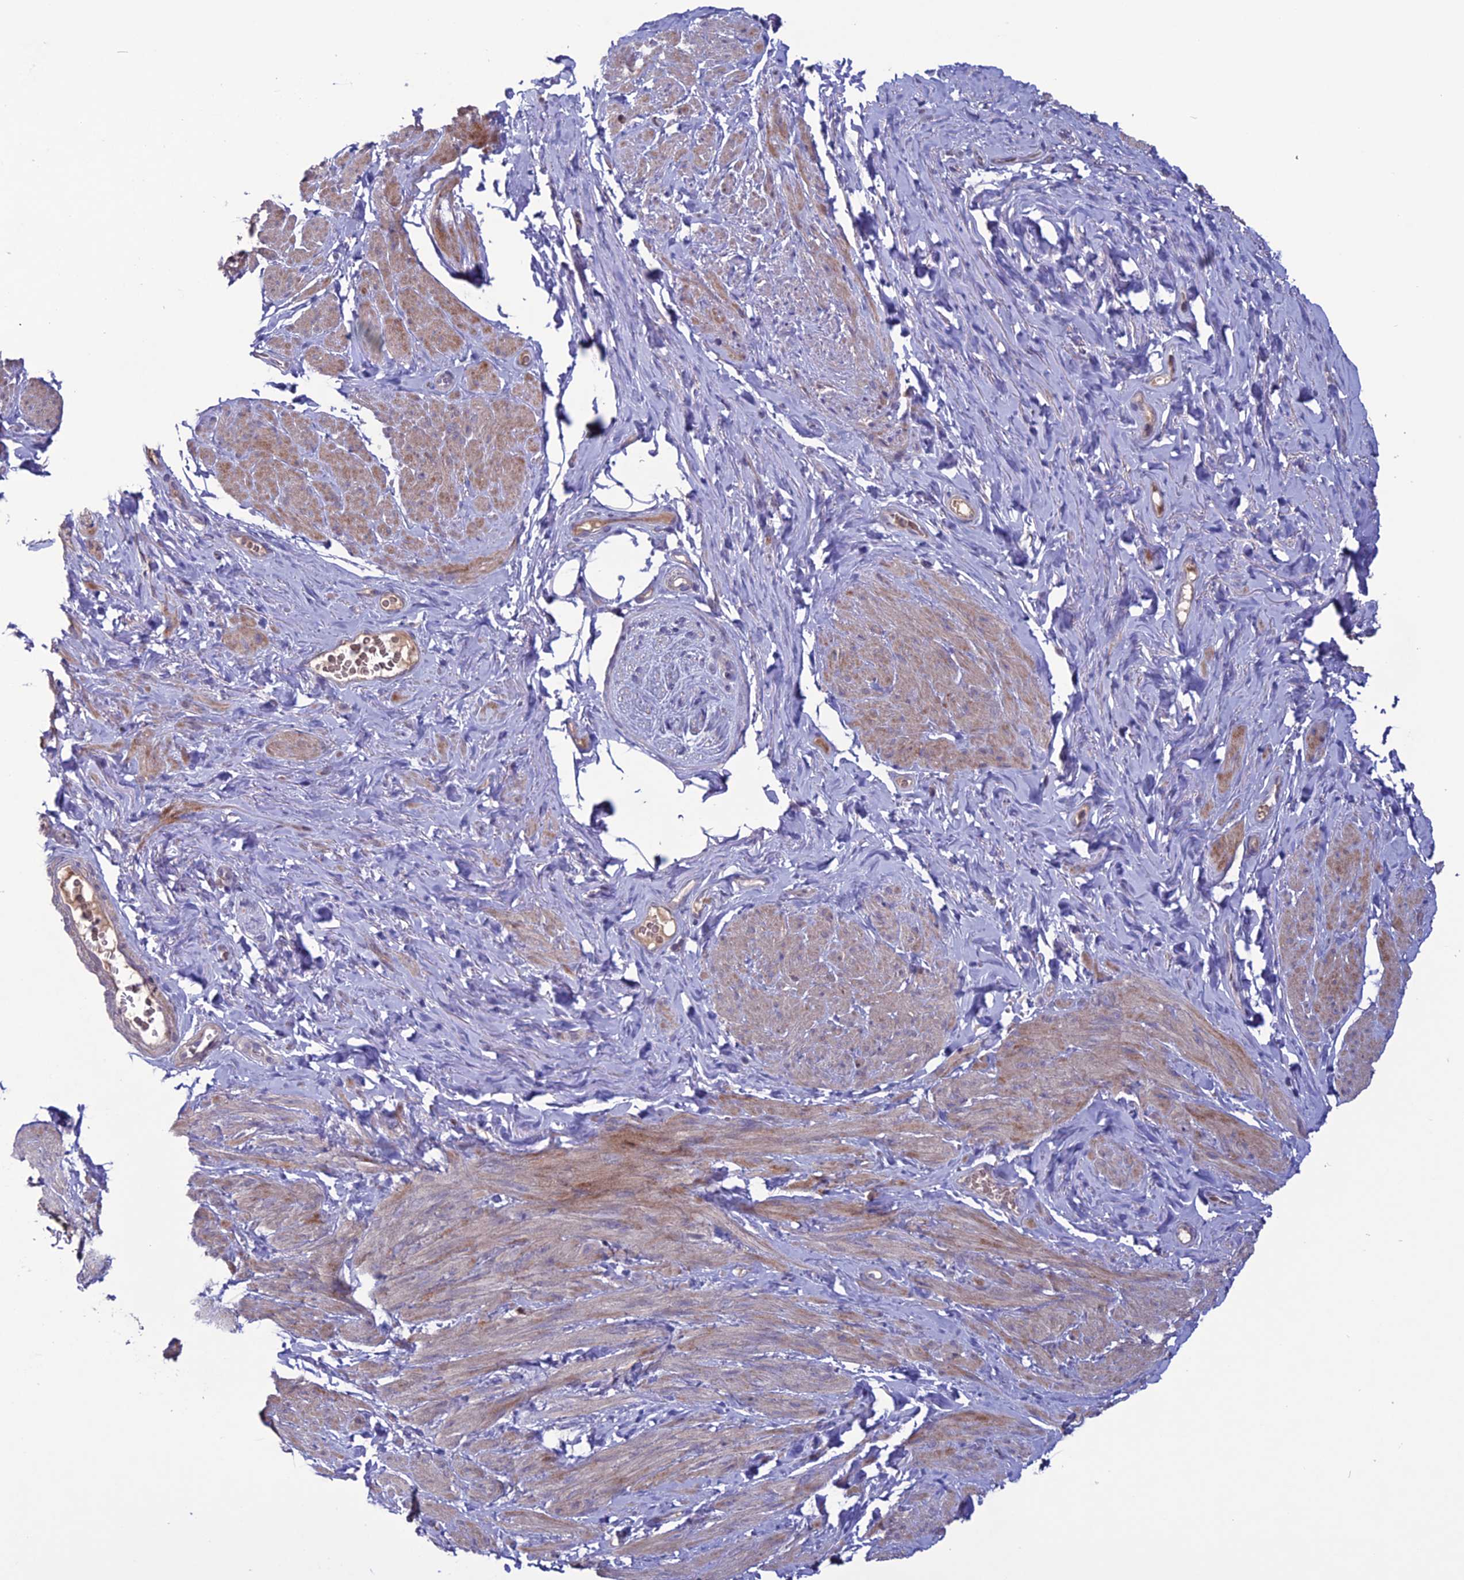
{"staining": {"intensity": "moderate", "quantity": "25%-75%", "location": "cytoplasmic/membranous"}, "tissue": "smooth muscle", "cell_type": "Smooth muscle cells", "image_type": "normal", "snomed": [{"axis": "morphology", "description": "Normal tissue, NOS"}, {"axis": "topography", "description": "Smooth muscle"}, {"axis": "topography", "description": "Peripheral nerve tissue"}], "caption": "Smooth muscle was stained to show a protein in brown. There is medium levels of moderate cytoplasmic/membranous positivity in approximately 25%-75% of smooth muscle cells.", "gene": "C2orf76", "patient": {"sex": "male", "age": 69}}